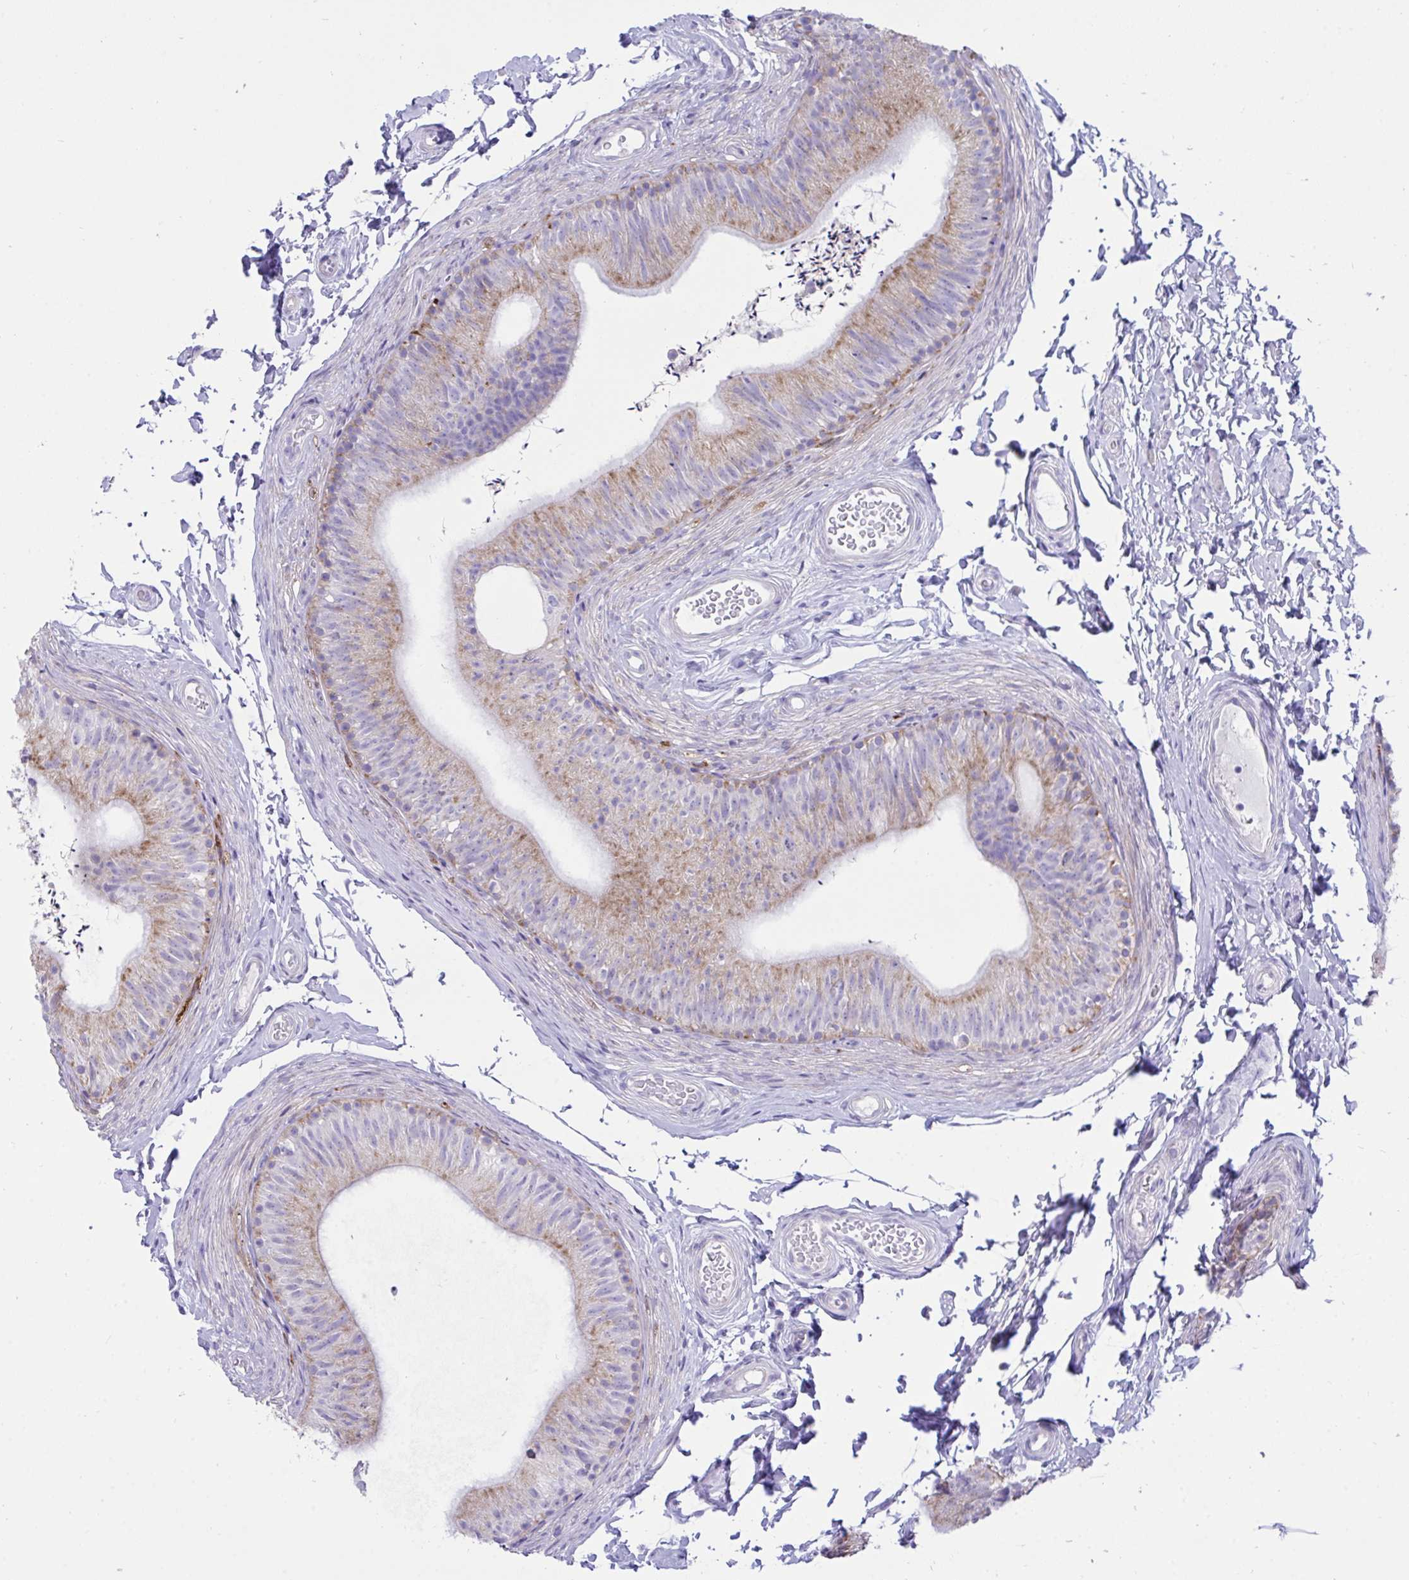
{"staining": {"intensity": "moderate", "quantity": "25%-75%", "location": "cytoplasmic/membranous"}, "tissue": "epididymis", "cell_type": "Glandular cells", "image_type": "normal", "snomed": [{"axis": "morphology", "description": "Normal tissue, NOS"}, {"axis": "topography", "description": "Epididymis, spermatic cord, NOS"}, {"axis": "topography", "description": "Epididymis"}, {"axis": "topography", "description": "Peripheral nerve tissue"}], "caption": "Moderate cytoplasmic/membranous expression for a protein is seen in approximately 25%-75% of glandular cells of benign epididymis using immunohistochemistry.", "gene": "TMEM106B", "patient": {"sex": "male", "age": 29}}